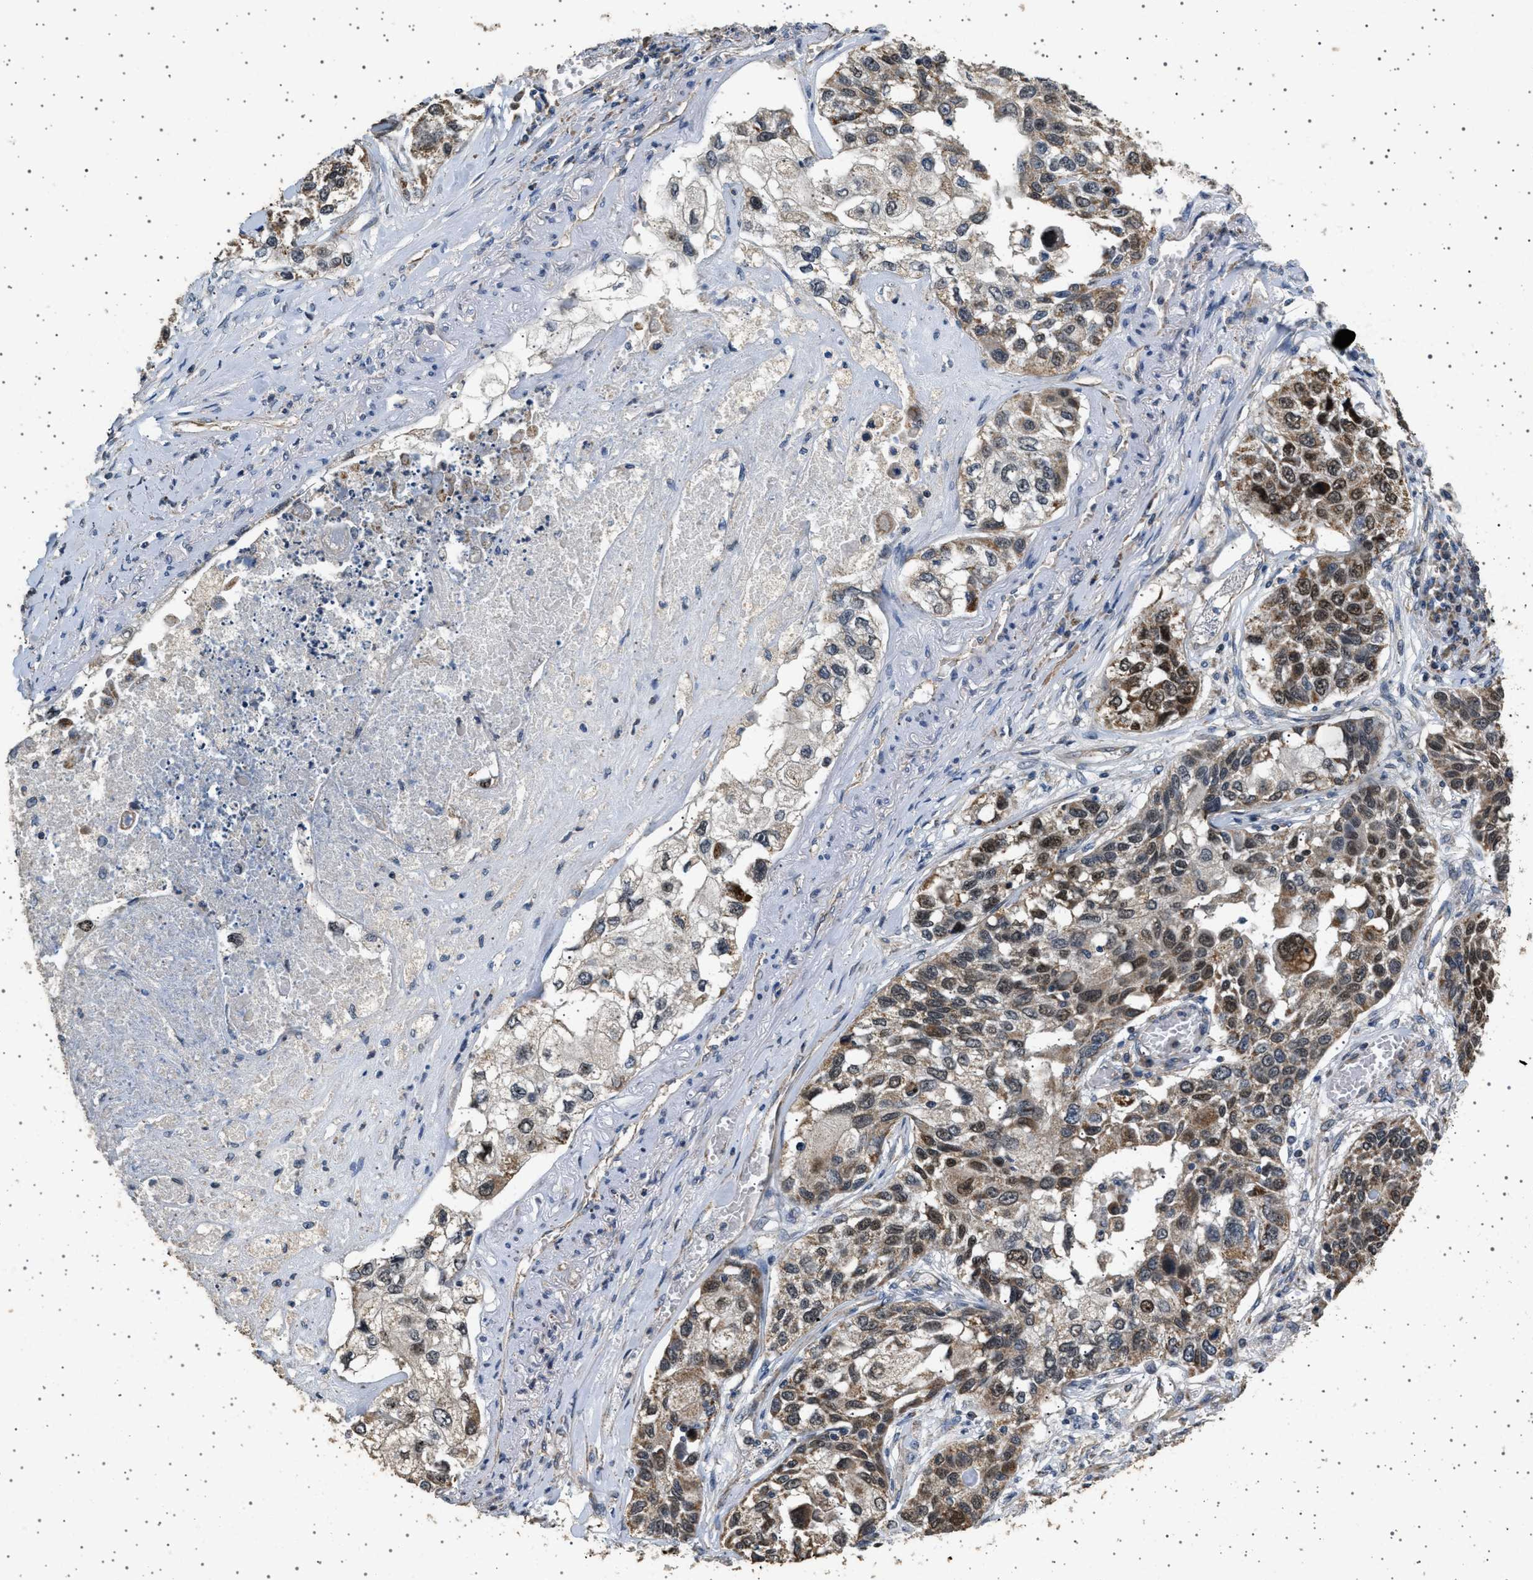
{"staining": {"intensity": "moderate", "quantity": ">75%", "location": "cytoplasmic/membranous,nuclear"}, "tissue": "lung cancer", "cell_type": "Tumor cells", "image_type": "cancer", "snomed": [{"axis": "morphology", "description": "Squamous cell carcinoma, NOS"}, {"axis": "topography", "description": "Lung"}], "caption": "Tumor cells display medium levels of moderate cytoplasmic/membranous and nuclear staining in approximately >75% of cells in lung cancer. Immunohistochemistry (ihc) stains the protein in brown and the nuclei are stained blue.", "gene": "KCNA4", "patient": {"sex": "male", "age": 71}}